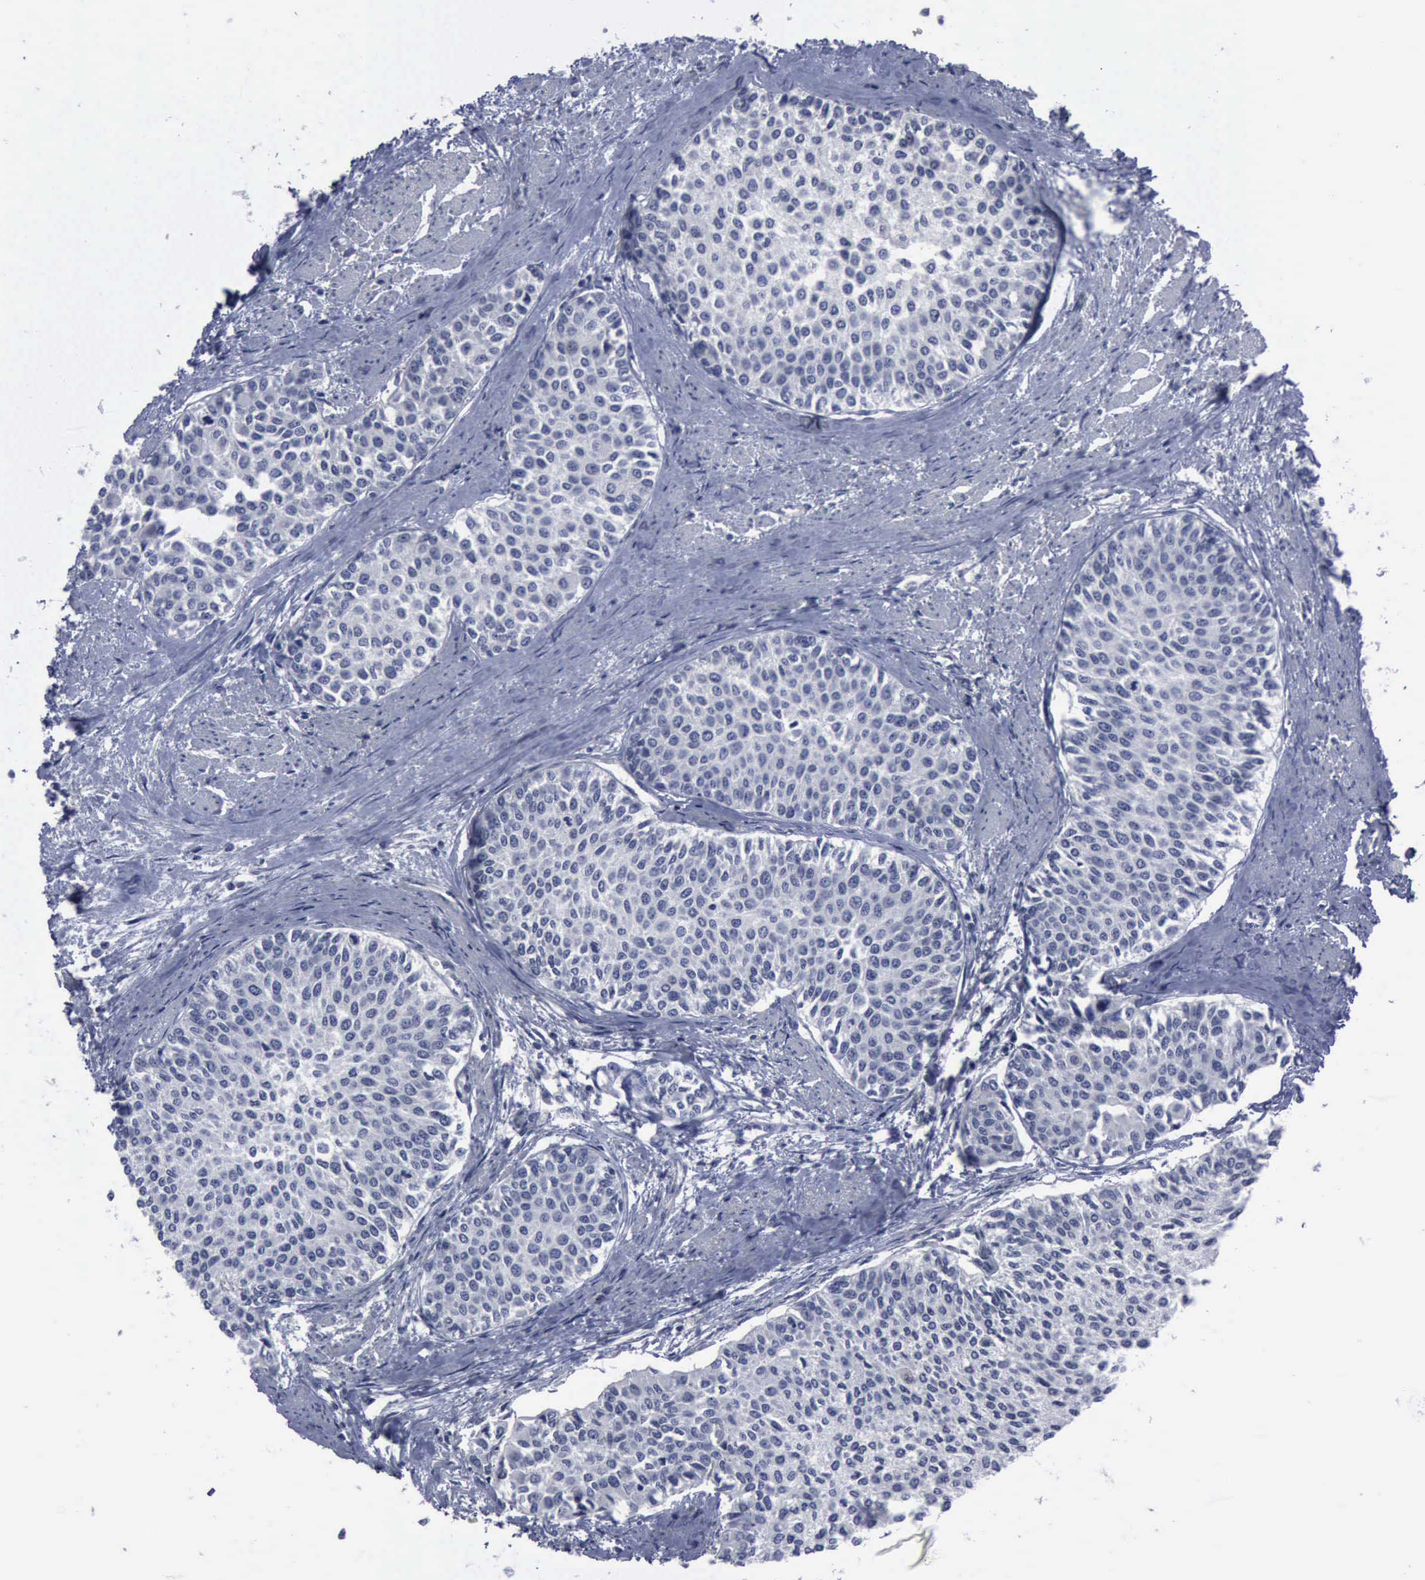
{"staining": {"intensity": "negative", "quantity": "none", "location": "none"}, "tissue": "urothelial cancer", "cell_type": "Tumor cells", "image_type": "cancer", "snomed": [{"axis": "morphology", "description": "Urothelial carcinoma, Low grade"}, {"axis": "topography", "description": "Urinary bladder"}], "caption": "High magnification brightfield microscopy of urothelial cancer stained with DAB (brown) and counterstained with hematoxylin (blue): tumor cells show no significant expression.", "gene": "MYO18B", "patient": {"sex": "female", "age": 73}}